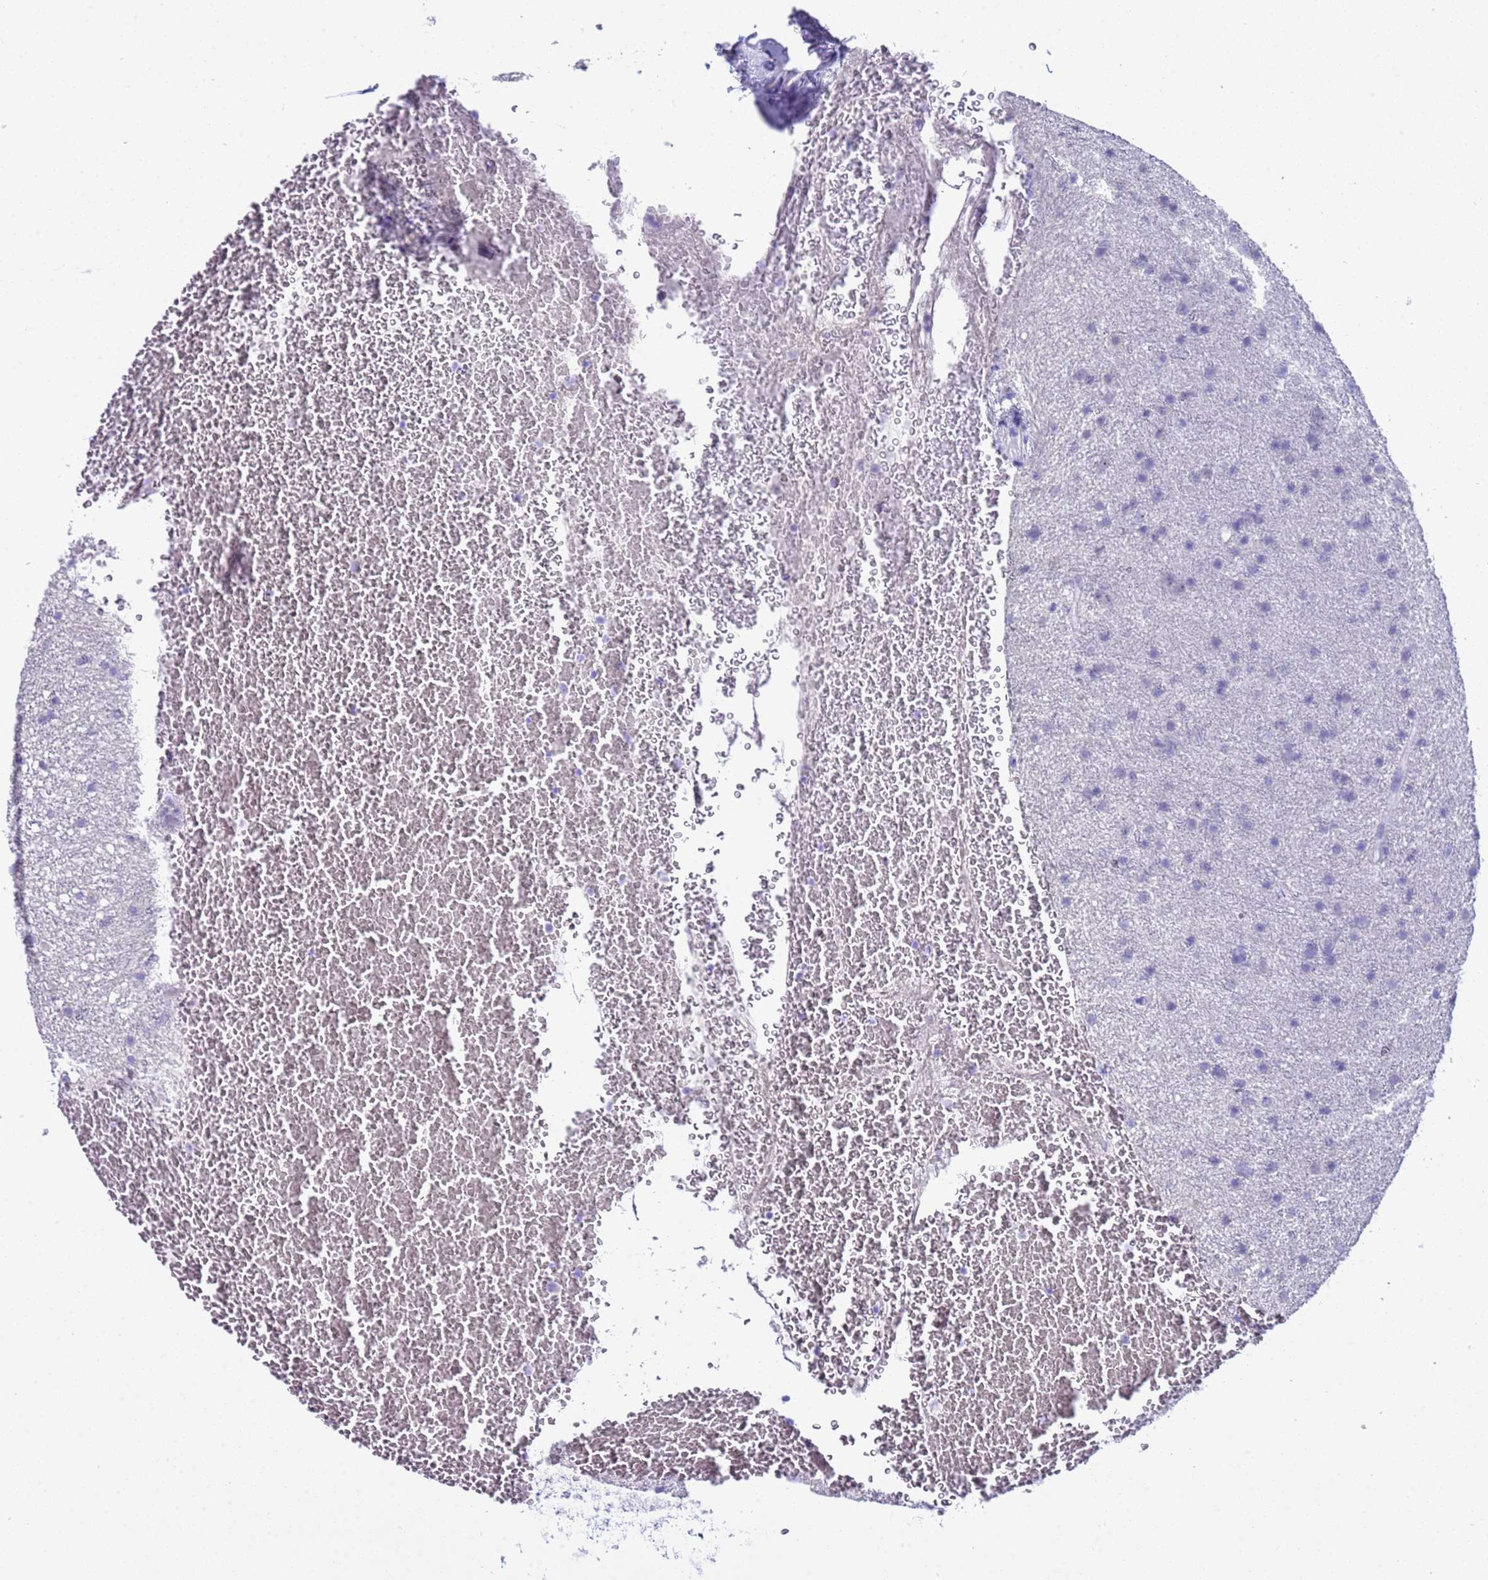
{"staining": {"intensity": "negative", "quantity": "none", "location": "none"}, "tissue": "glioma", "cell_type": "Tumor cells", "image_type": "cancer", "snomed": [{"axis": "morphology", "description": "Glioma, malignant, Low grade"}, {"axis": "topography", "description": "Cerebral cortex"}], "caption": "This is an immunohistochemistry (IHC) photomicrograph of human glioma. There is no staining in tumor cells.", "gene": "CKM", "patient": {"sex": "female", "age": 39}}